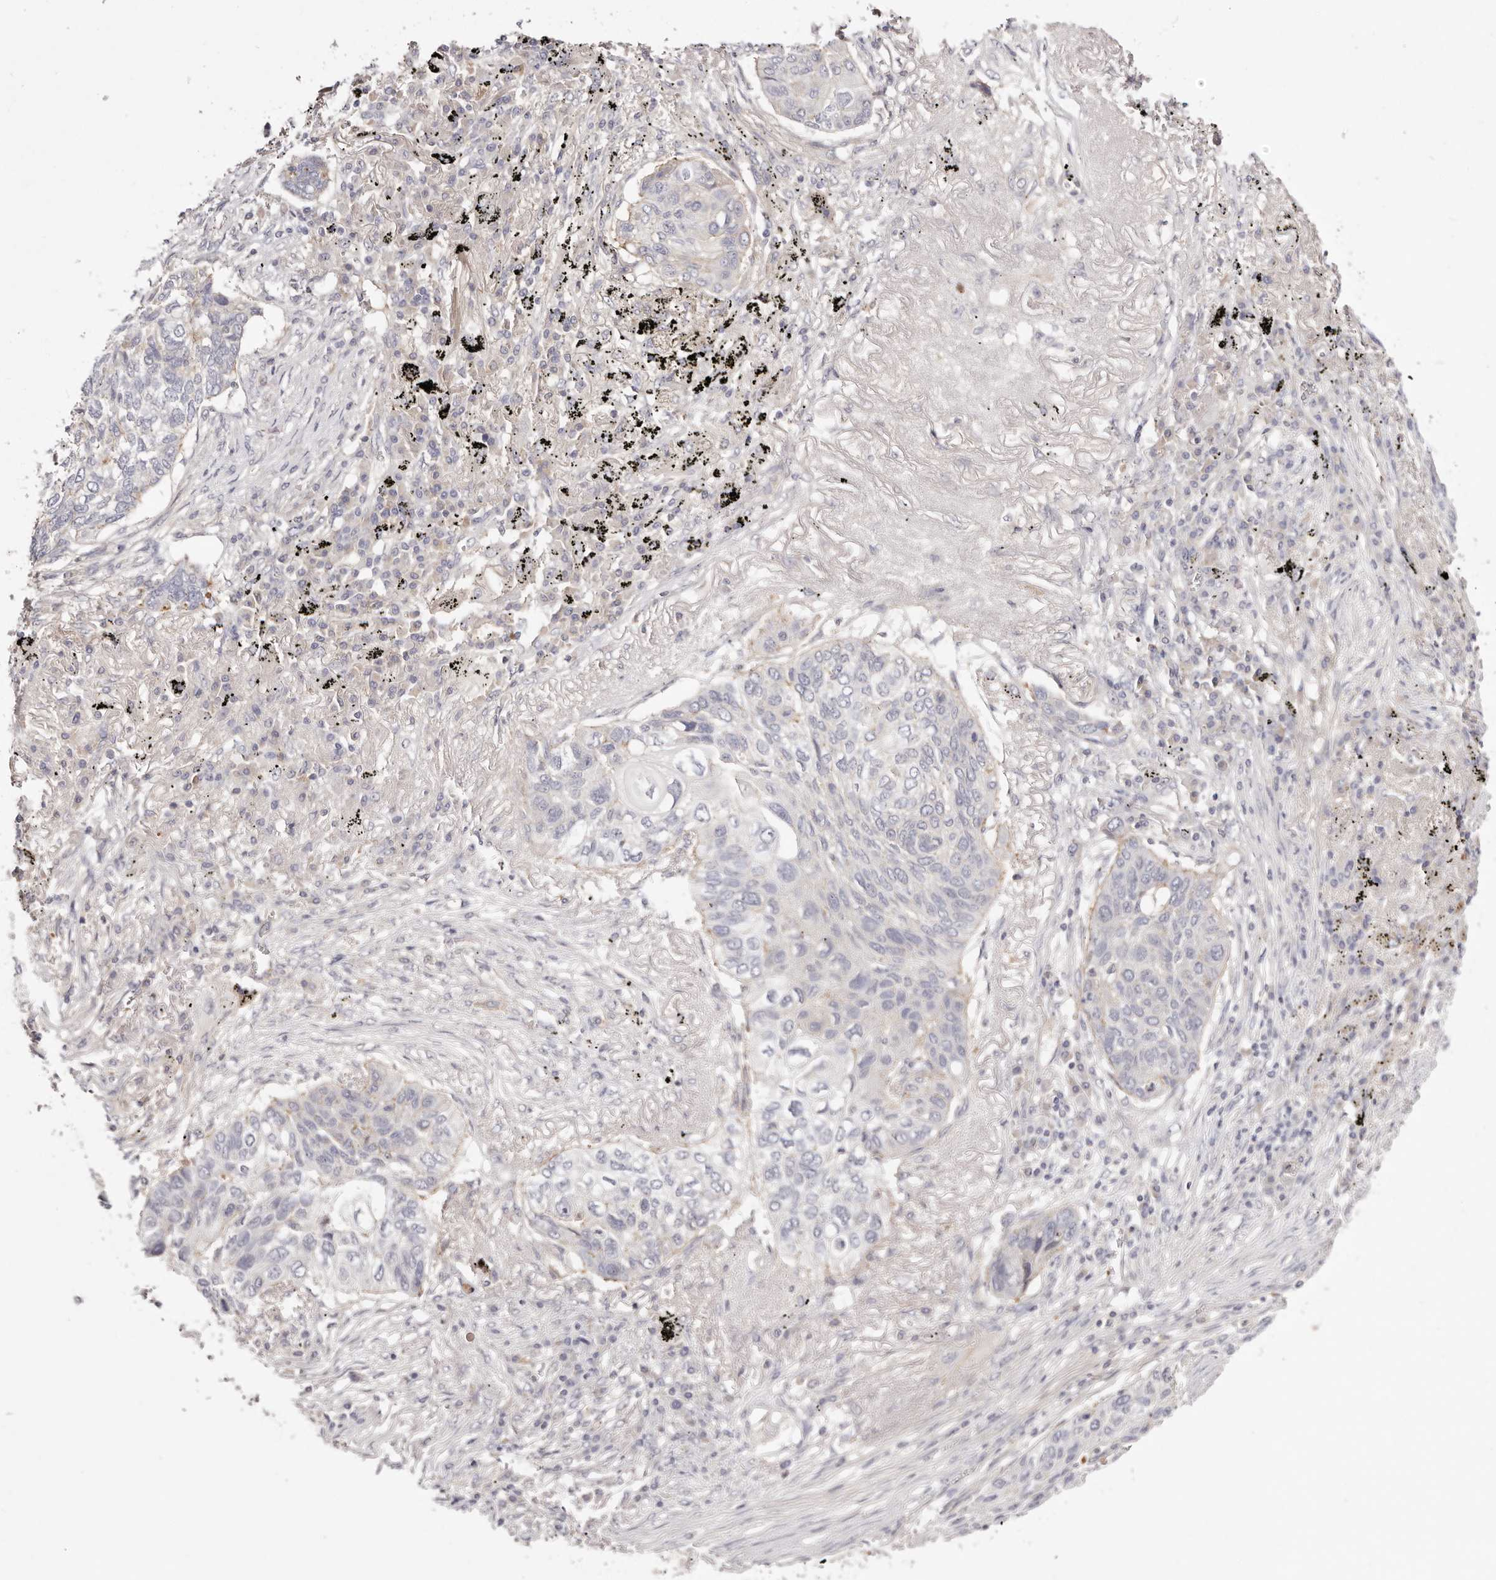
{"staining": {"intensity": "negative", "quantity": "none", "location": "none"}, "tissue": "lung cancer", "cell_type": "Tumor cells", "image_type": "cancer", "snomed": [{"axis": "morphology", "description": "Squamous cell carcinoma, NOS"}, {"axis": "topography", "description": "Lung"}], "caption": "Immunohistochemical staining of lung cancer demonstrates no significant expression in tumor cells. Brightfield microscopy of immunohistochemistry (IHC) stained with DAB (3,3'-diaminobenzidine) (brown) and hematoxylin (blue), captured at high magnification.", "gene": "SLC35B2", "patient": {"sex": "female", "age": 63}}